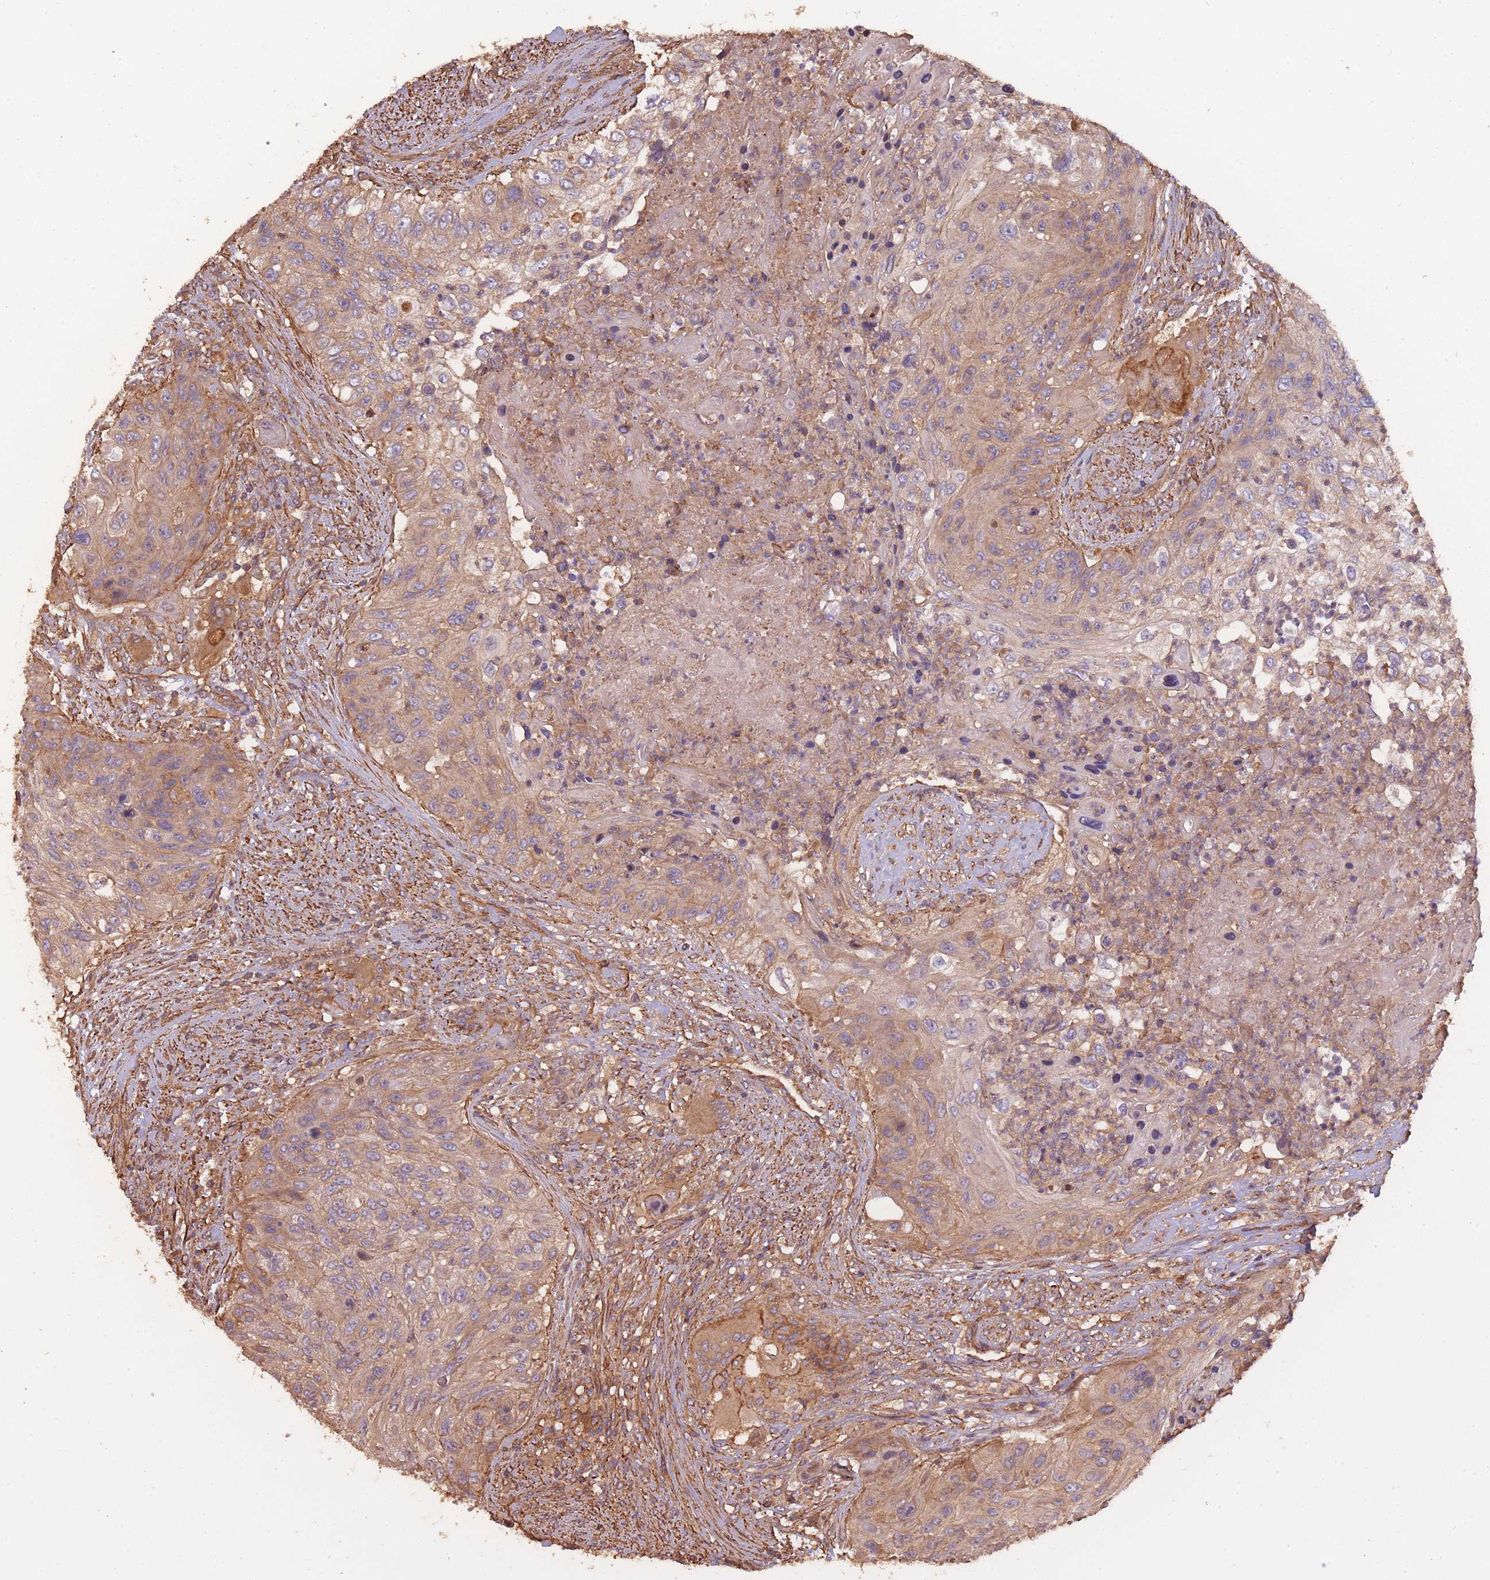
{"staining": {"intensity": "weak", "quantity": ">75%", "location": "cytoplasmic/membranous"}, "tissue": "urothelial cancer", "cell_type": "Tumor cells", "image_type": "cancer", "snomed": [{"axis": "morphology", "description": "Urothelial carcinoma, High grade"}, {"axis": "topography", "description": "Urinary bladder"}], "caption": "Urothelial carcinoma (high-grade) stained with DAB (3,3'-diaminobenzidine) immunohistochemistry reveals low levels of weak cytoplasmic/membranous staining in about >75% of tumor cells.", "gene": "ARMH3", "patient": {"sex": "female", "age": 60}}